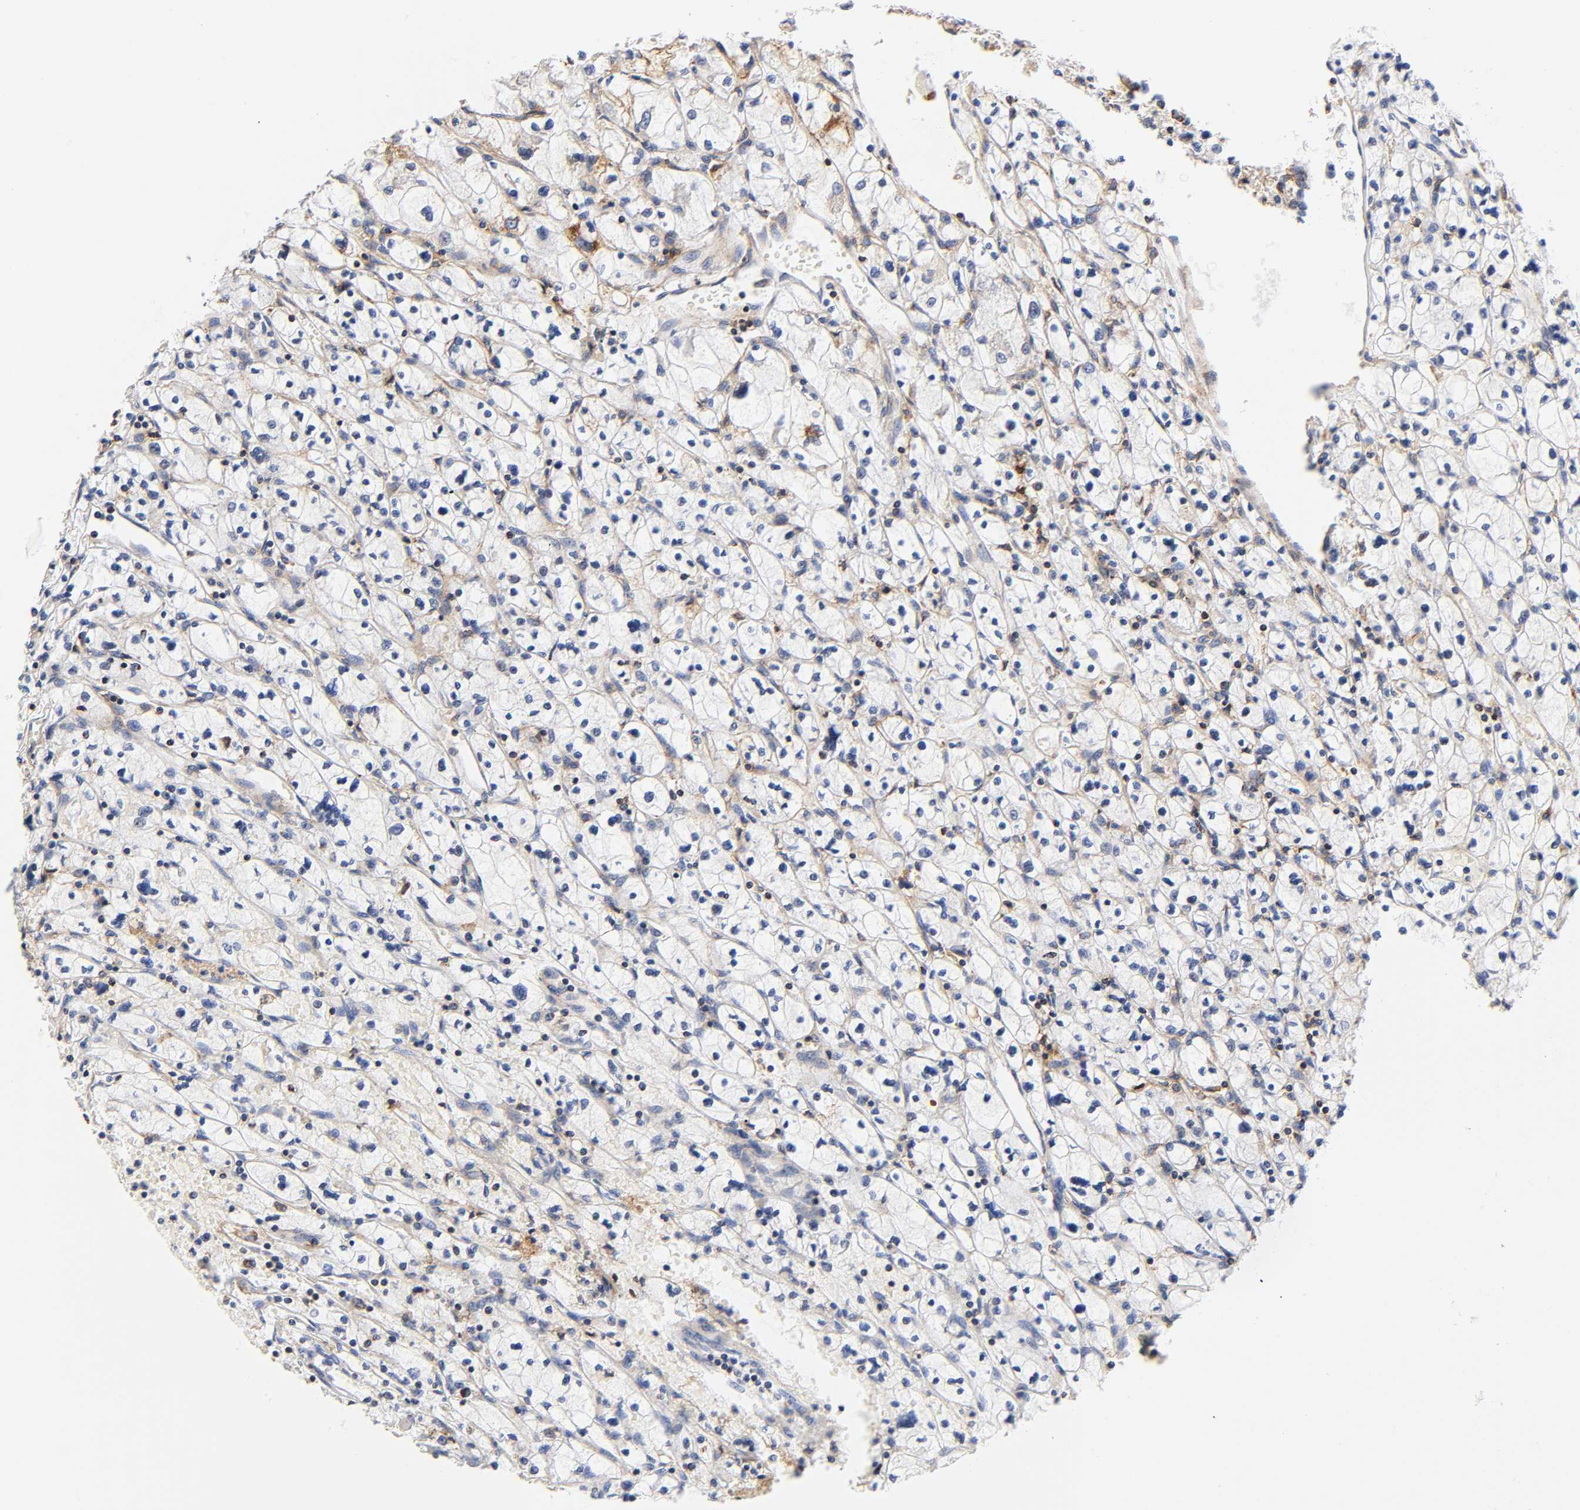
{"staining": {"intensity": "negative", "quantity": "none", "location": "none"}, "tissue": "renal cancer", "cell_type": "Tumor cells", "image_type": "cancer", "snomed": [{"axis": "morphology", "description": "Adenocarcinoma, NOS"}, {"axis": "topography", "description": "Kidney"}], "caption": "Tumor cells show no significant protein expression in renal cancer.", "gene": "ANXA7", "patient": {"sex": "female", "age": 83}}